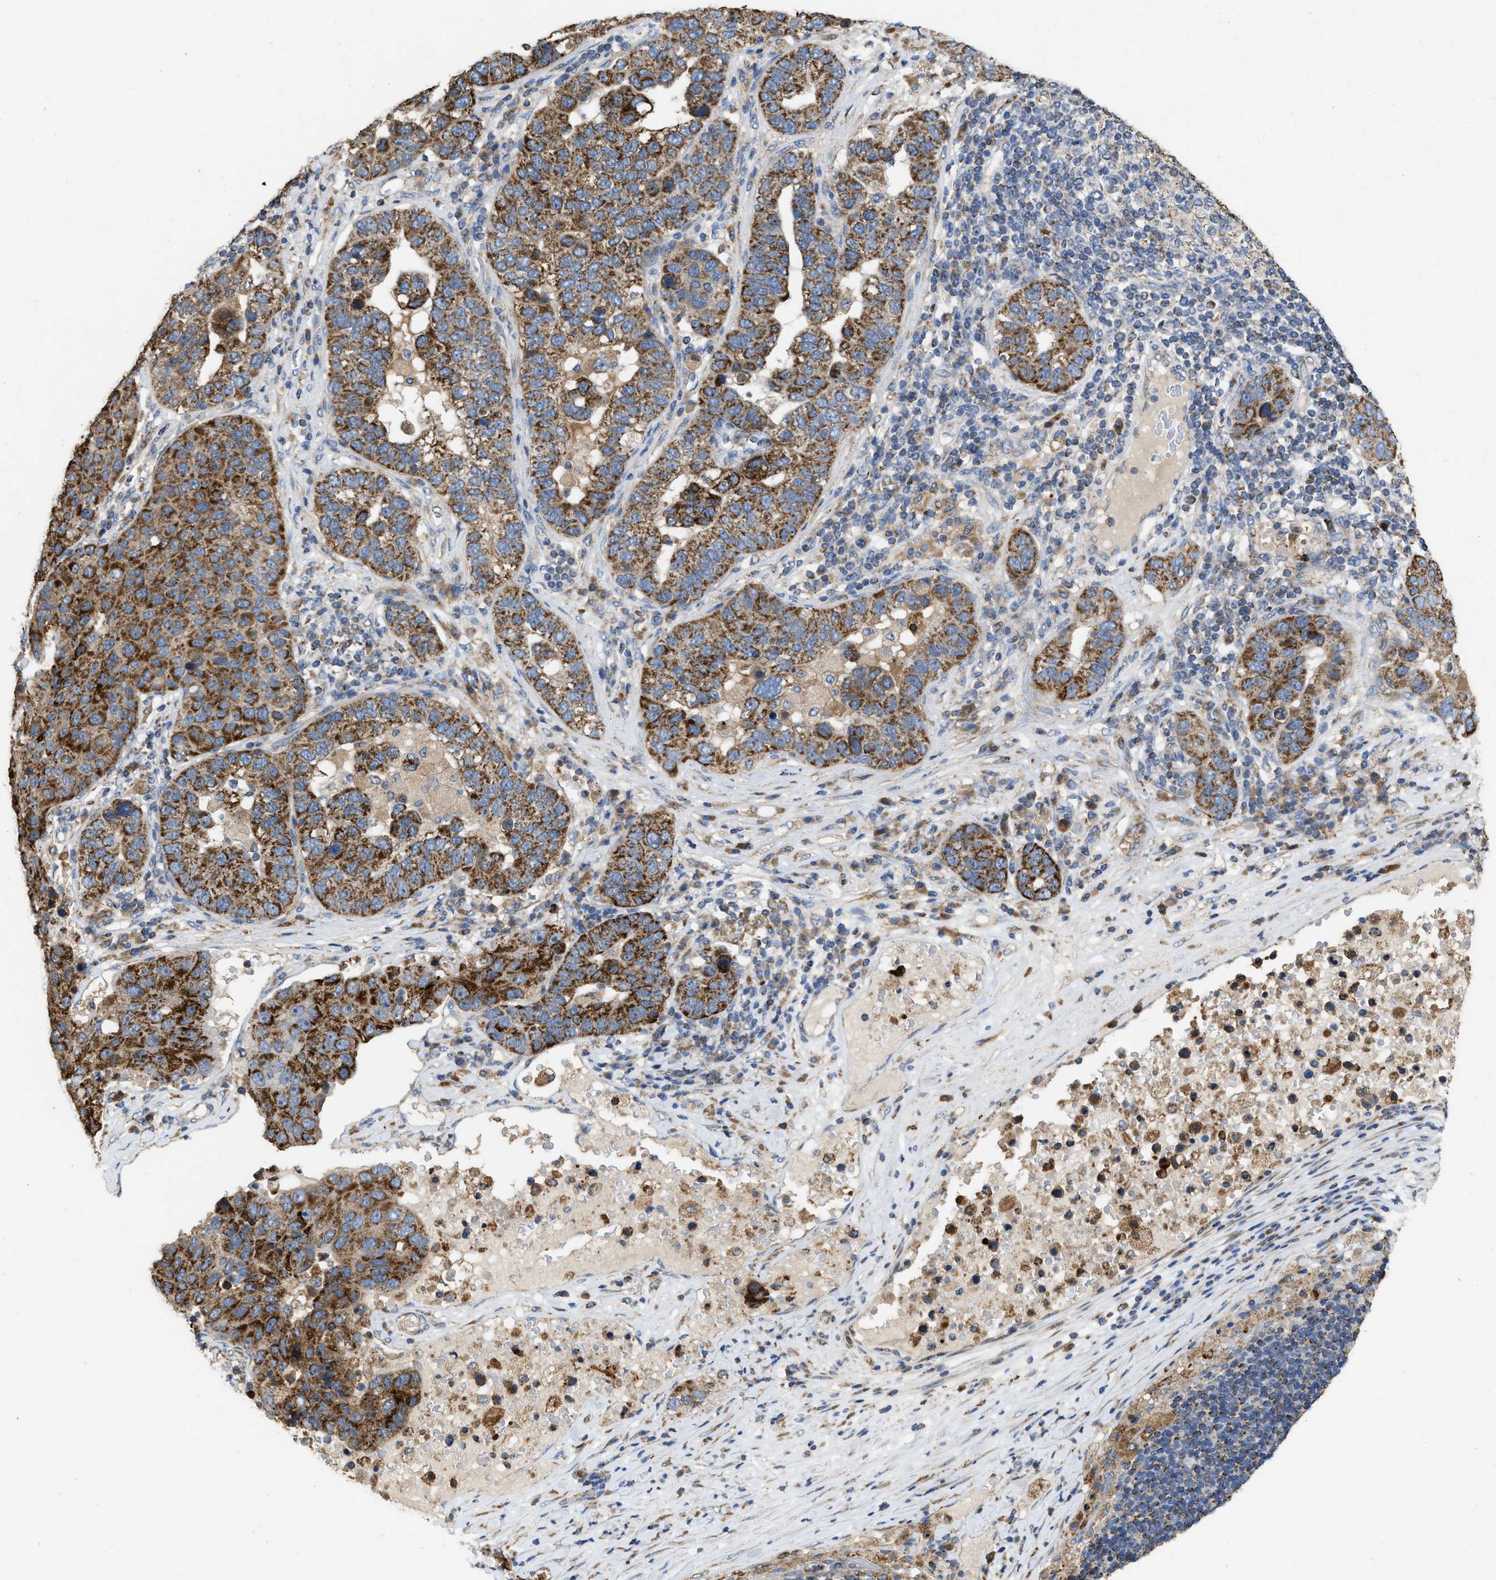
{"staining": {"intensity": "strong", "quantity": ">75%", "location": "cytoplasmic/membranous"}, "tissue": "pancreatic cancer", "cell_type": "Tumor cells", "image_type": "cancer", "snomed": [{"axis": "morphology", "description": "Adenocarcinoma, NOS"}, {"axis": "topography", "description": "Pancreas"}], "caption": "Immunohistochemical staining of pancreatic cancer demonstrates high levels of strong cytoplasmic/membranous expression in about >75% of tumor cells.", "gene": "AK2", "patient": {"sex": "female", "age": 61}}